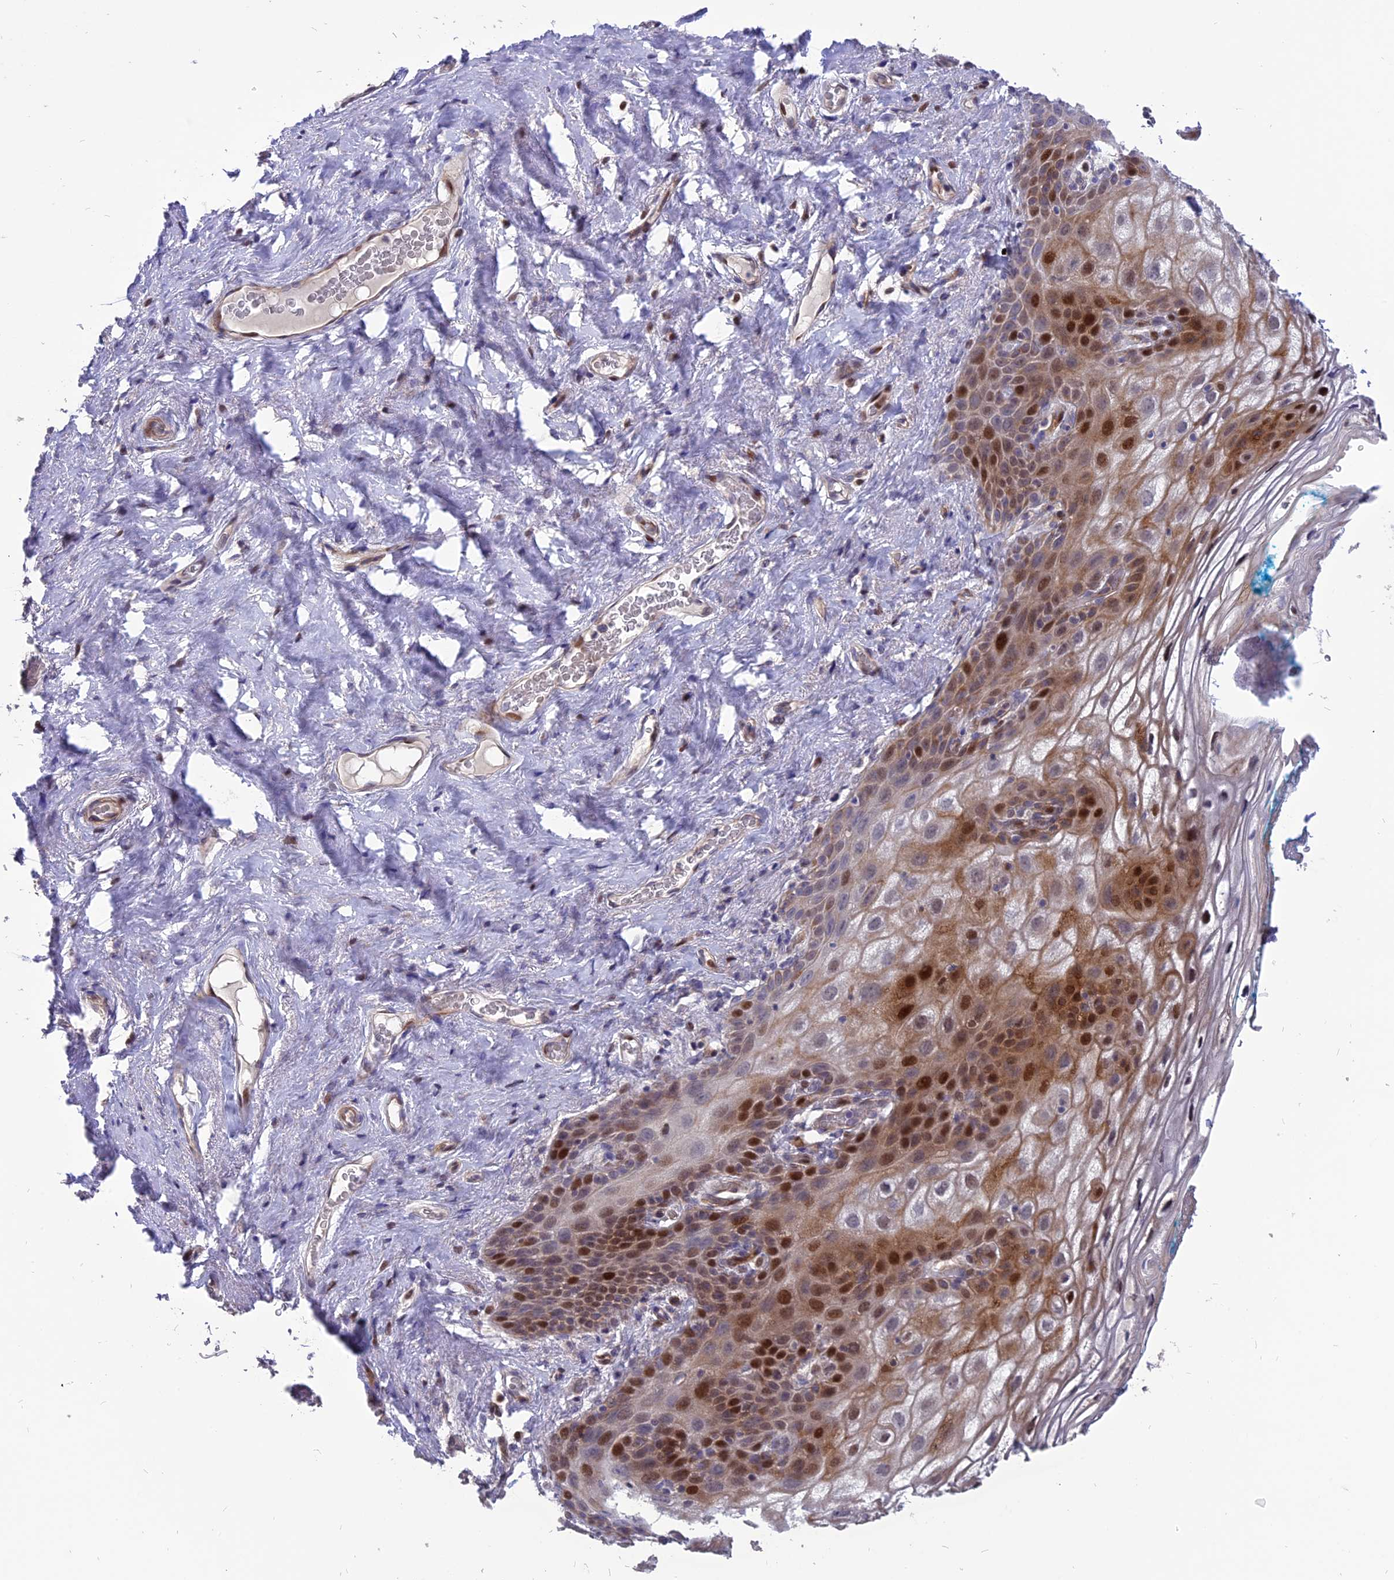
{"staining": {"intensity": "strong", "quantity": "25%-75%", "location": "cytoplasmic/membranous,nuclear"}, "tissue": "vagina", "cell_type": "Squamous epithelial cells", "image_type": "normal", "snomed": [{"axis": "morphology", "description": "Normal tissue, NOS"}, {"axis": "topography", "description": "Vagina"}], "caption": "Protein expression analysis of unremarkable human vagina reveals strong cytoplasmic/membranous,nuclear staining in approximately 25%-75% of squamous epithelial cells. (DAB IHC, brown staining for protein, blue staining for nuclei).", "gene": "TMEM263", "patient": {"sex": "female", "age": 68}}